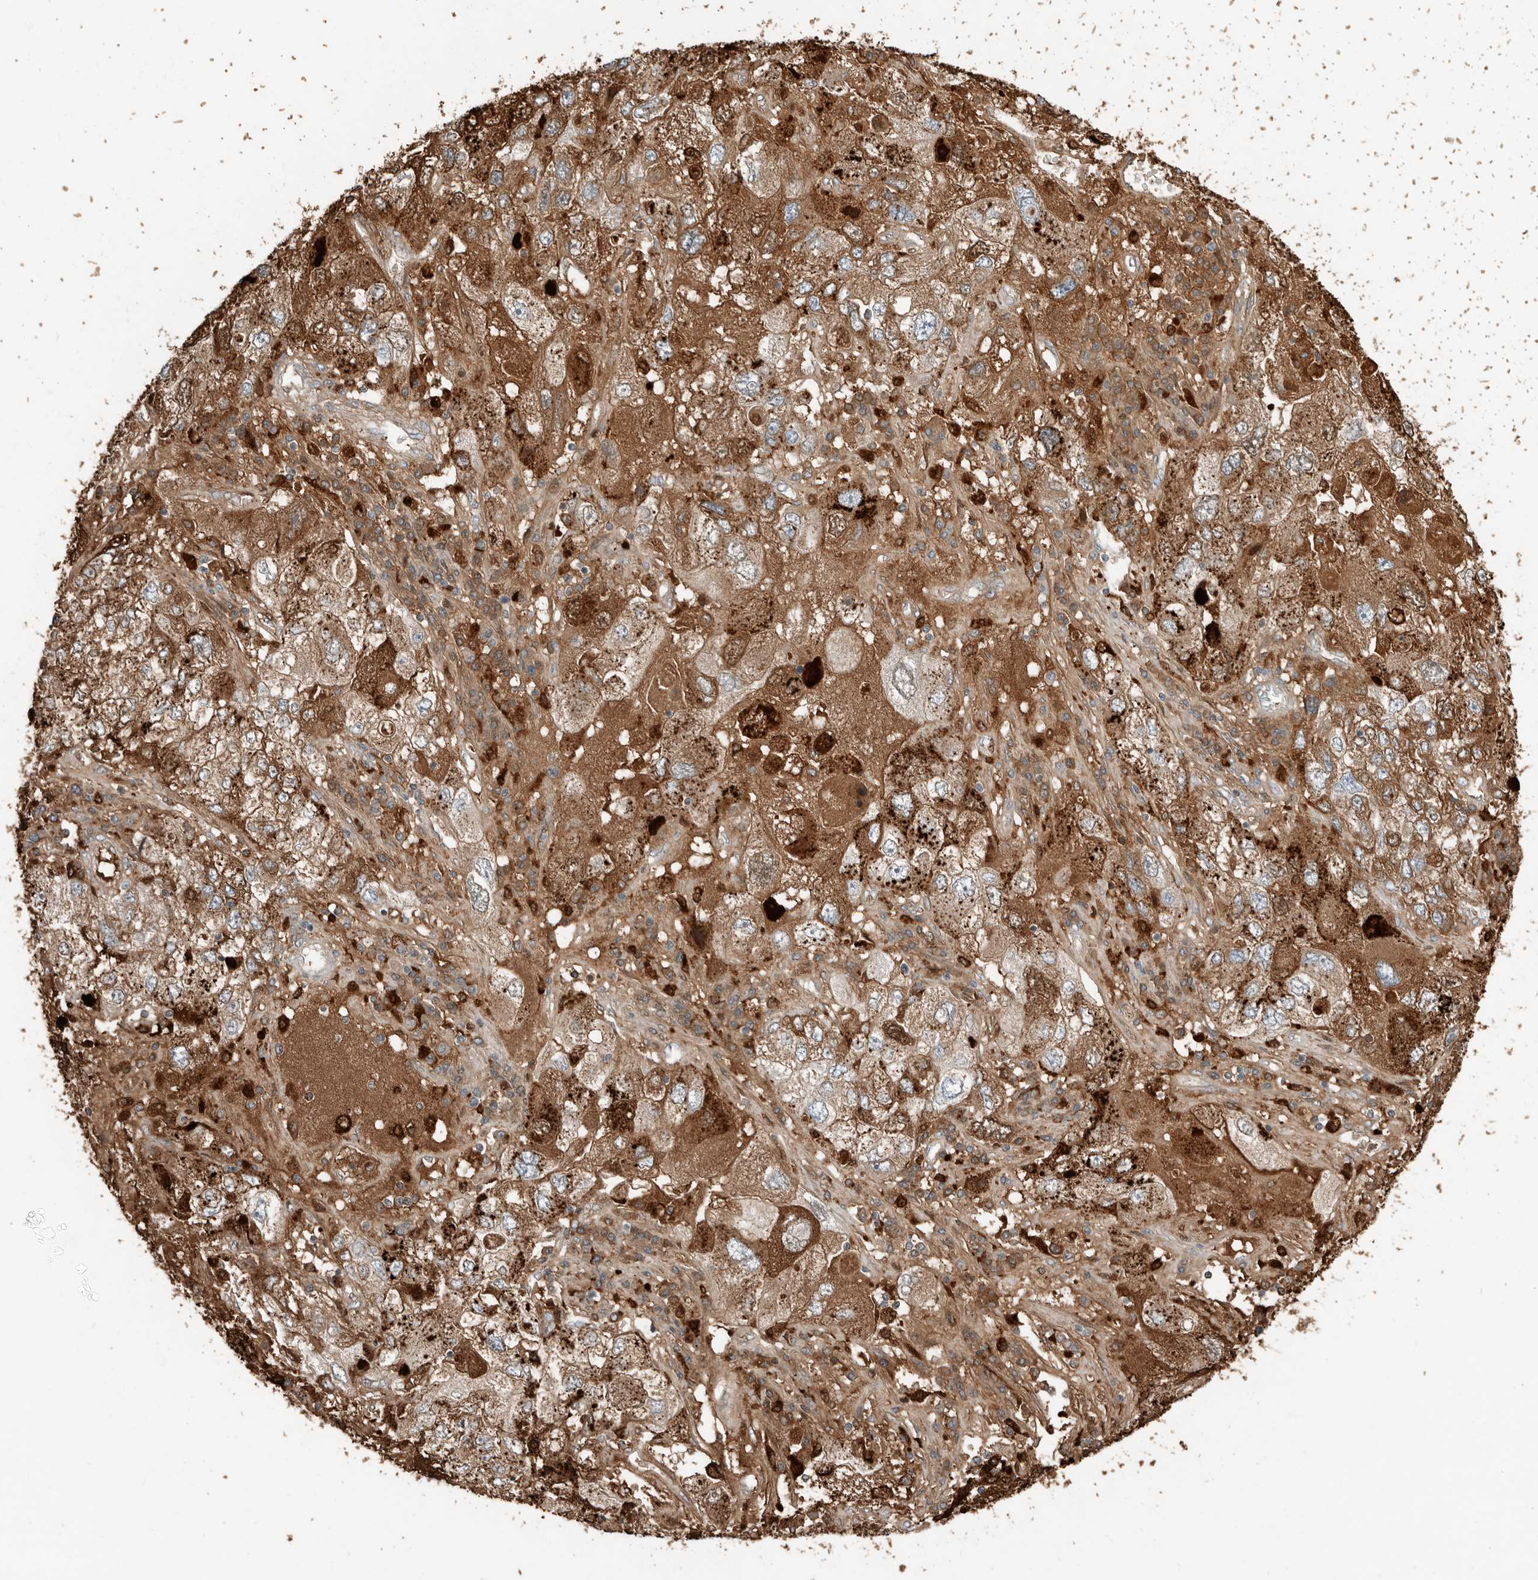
{"staining": {"intensity": "moderate", "quantity": ">75%", "location": "cytoplasmic/membranous"}, "tissue": "endometrial cancer", "cell_type": "Tumor cells", "image_type": "cancer", "snomed": [{"axis": "morphology", "description": "Adenocarcinoma, NOS"}, {"axis": "topography", "description": "Endometrium"}], "caption": "An immunohistochemistry (IHC) photomicrograph of neoplastic tissue is shown. Protein staining in brown highlights moderate cytoplasmic/membranous positivity in endometrial cancer within tumor cells. (brown staining indicates protein expression, while blue staining denotes nuclei).", "gene": "KLHL38", "patient": {"sex": "female", "age": 49}}